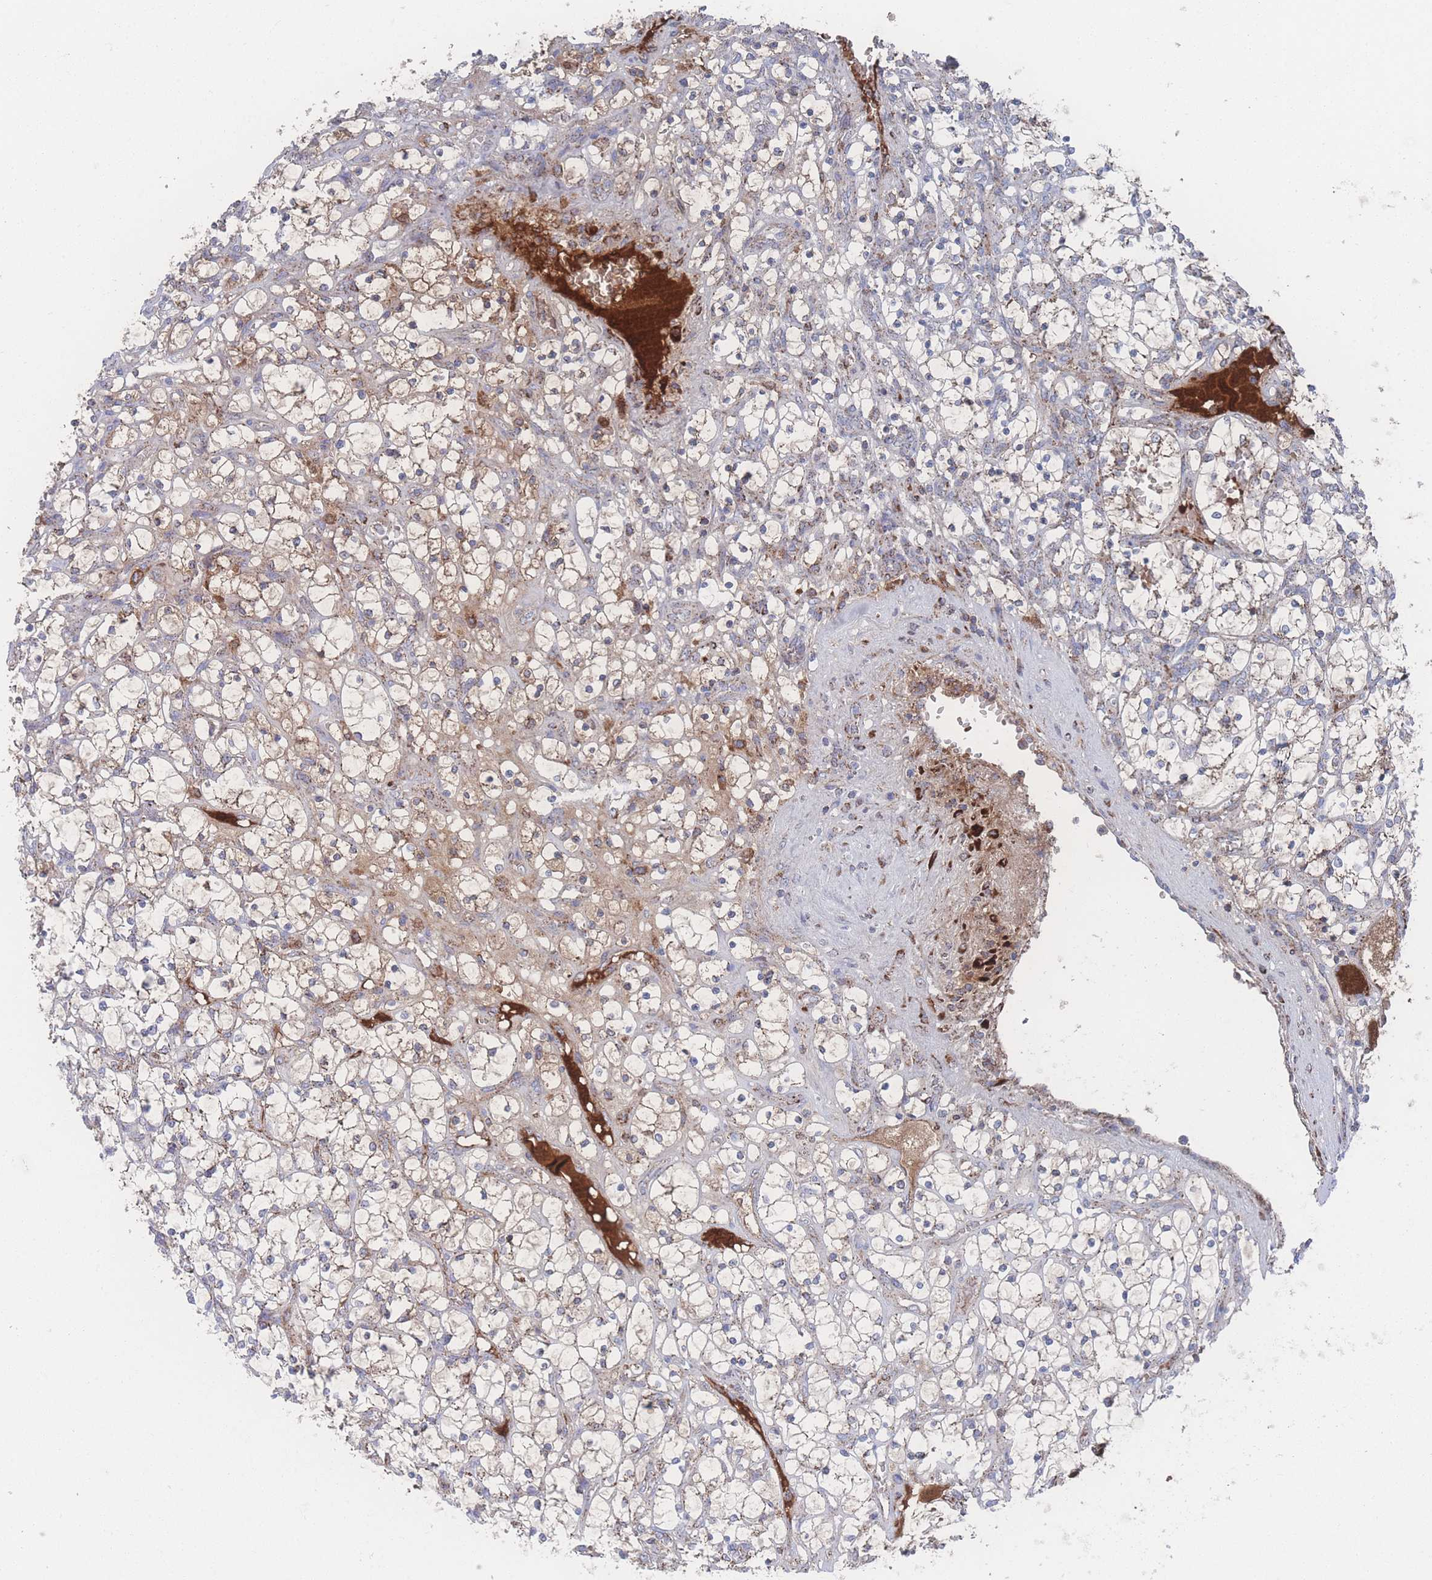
{"staining": {"intensity": "moderate", "quantity": "<25%", "location": "cytoplasmic/membranous"}, "tissue": "renal cancer", "cell_type": "Tumor cells", "image_type": "cancer", "snomed": [{"axis": "morphology", "description": "Adenocarcinoma, NOS"}, {"axis": "topography", "description": "Kidney"}], "caption": "The image exhibits a brown stain indicating the presence of a protein in the cytoplasmic/membranous of tumor cells in adenocarcinoma (renal).", "gene": "PEX14", "patient": {"sex": "female", "age": 69}}